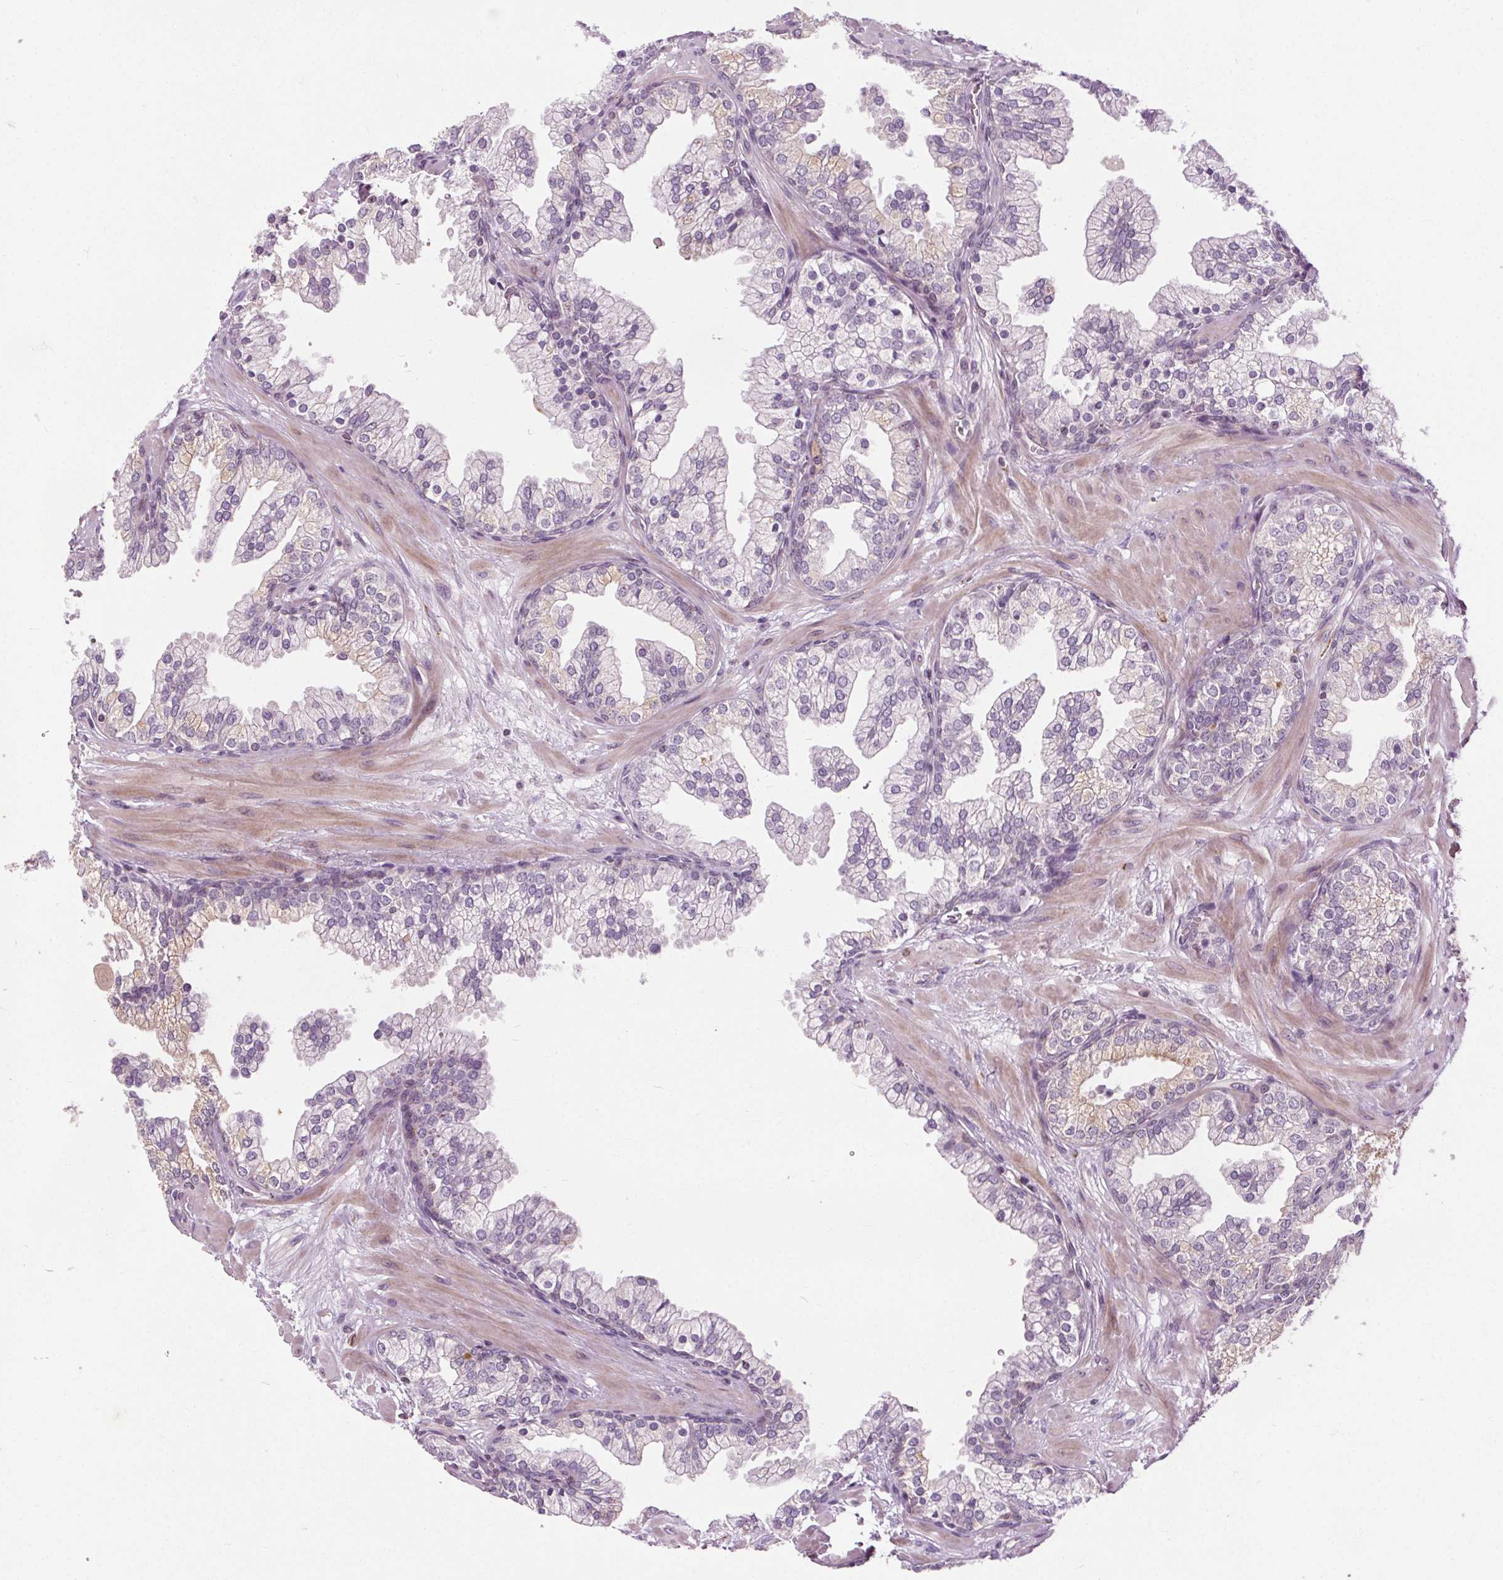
{"staining": {"intensity": "moderate", "quantity": "<25%", "location": "cytoplasmic/membranous"}, "tissue": "prostate", "cell_type": "Glandular cells", "image_type": "normal", "snomed": [{"axis": "morphology", "description": "Normal tissue, NOS"}, {"axis": "topography", "description": "Prostate"}, {"axis": "topography", "description": "Peripheral nerve tissue"}], "caption": "DAB immunohistochemical staining of benign prostate exhibits moderate cytoplasmic/membranous protein expression in approximately <25% of glandular cells.", "gene": "LFNG", "patient": {"sex": "male", "age": 61}}